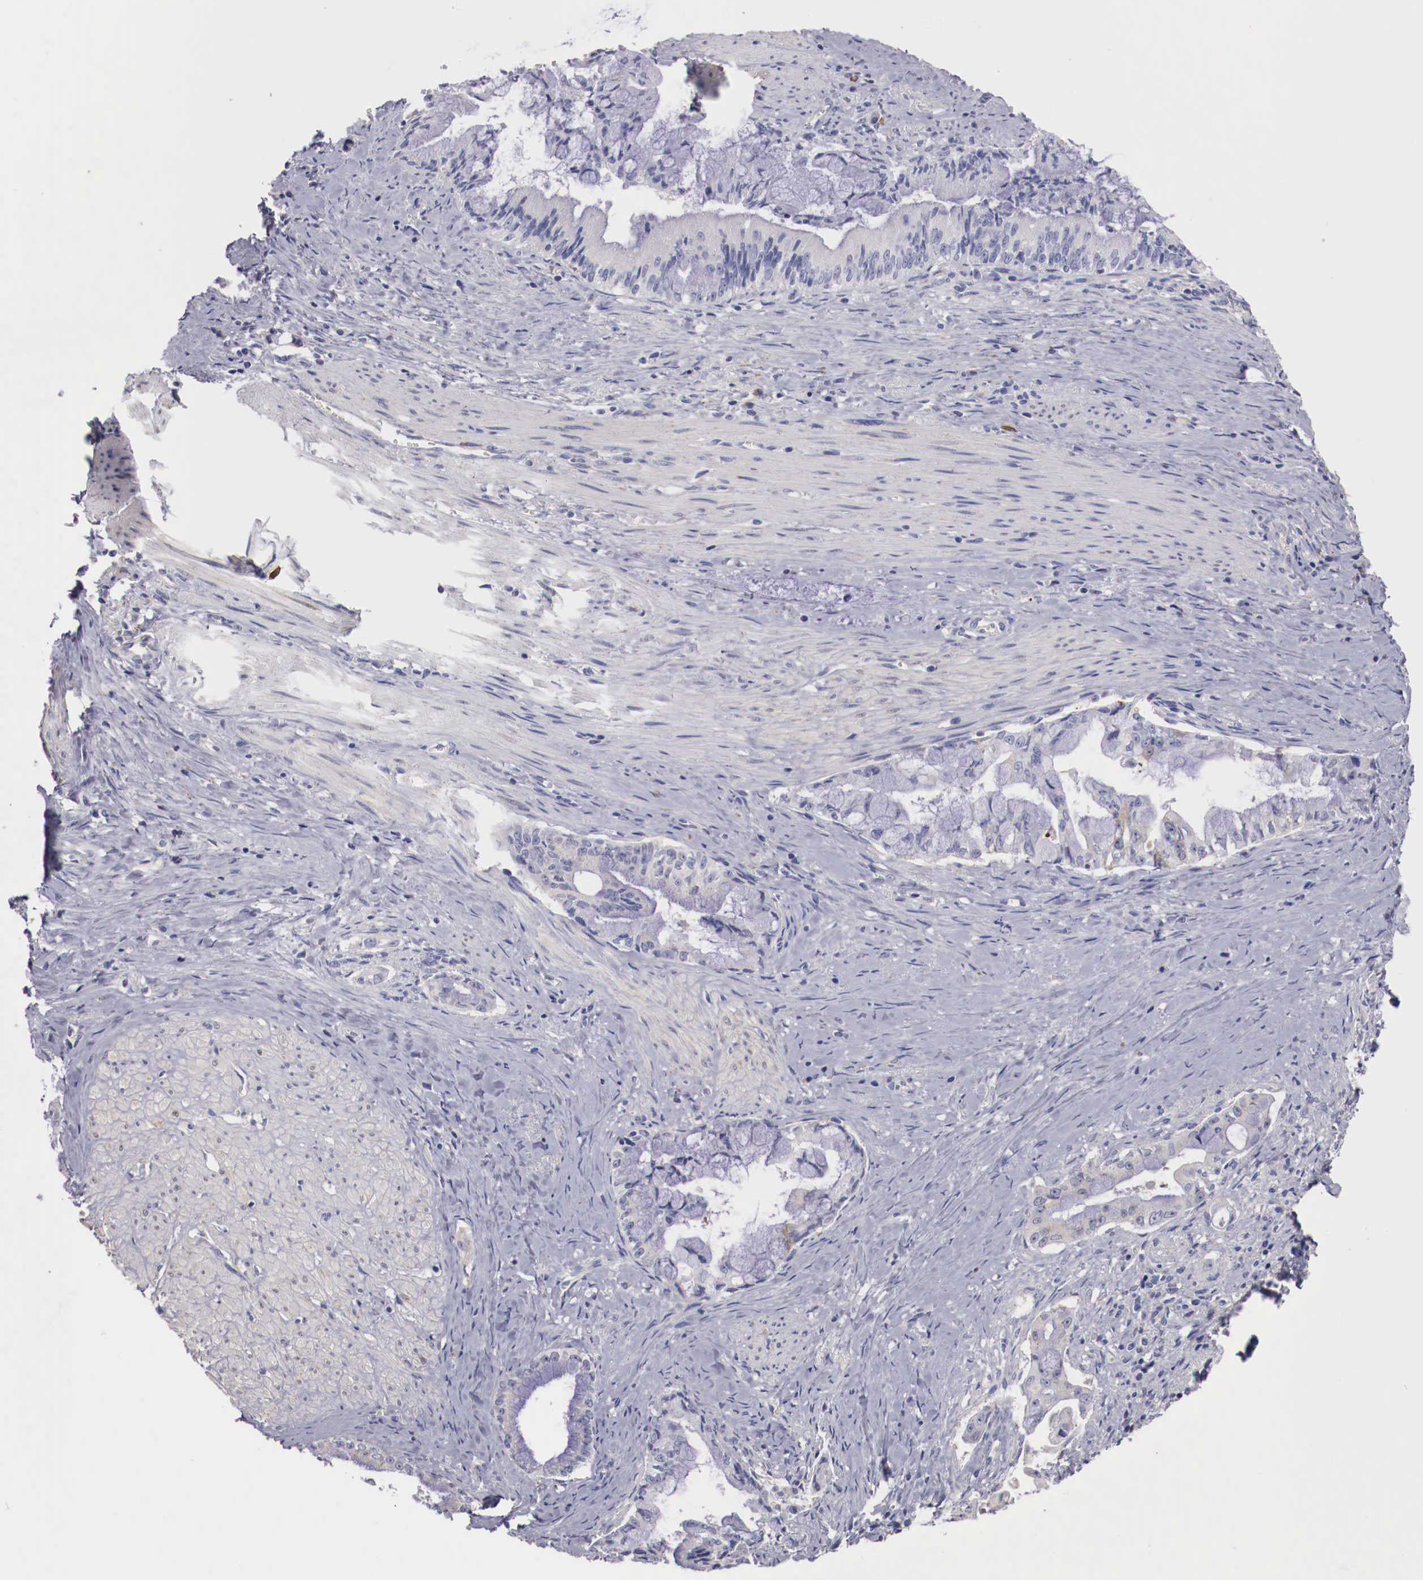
{"staining": {"intensity": "negative", "quantity": "none", "location": "none"}, "tissue": "pancreatic cancer", "cell_type": "Tumor cells", "image_type": "cancer", "snomed": [{"axis": "morphology", "description": "Adenocarcinoma, NOS"}, {"axis": "topography", "description": "Pancreas"}], "caption": "Protein analysis of adenocarcinoma (pancreatic) exhibits no significant positivity in tumor cells.", "gene": "PITPNA", "patient": {"sex": "male", "age": 59}}